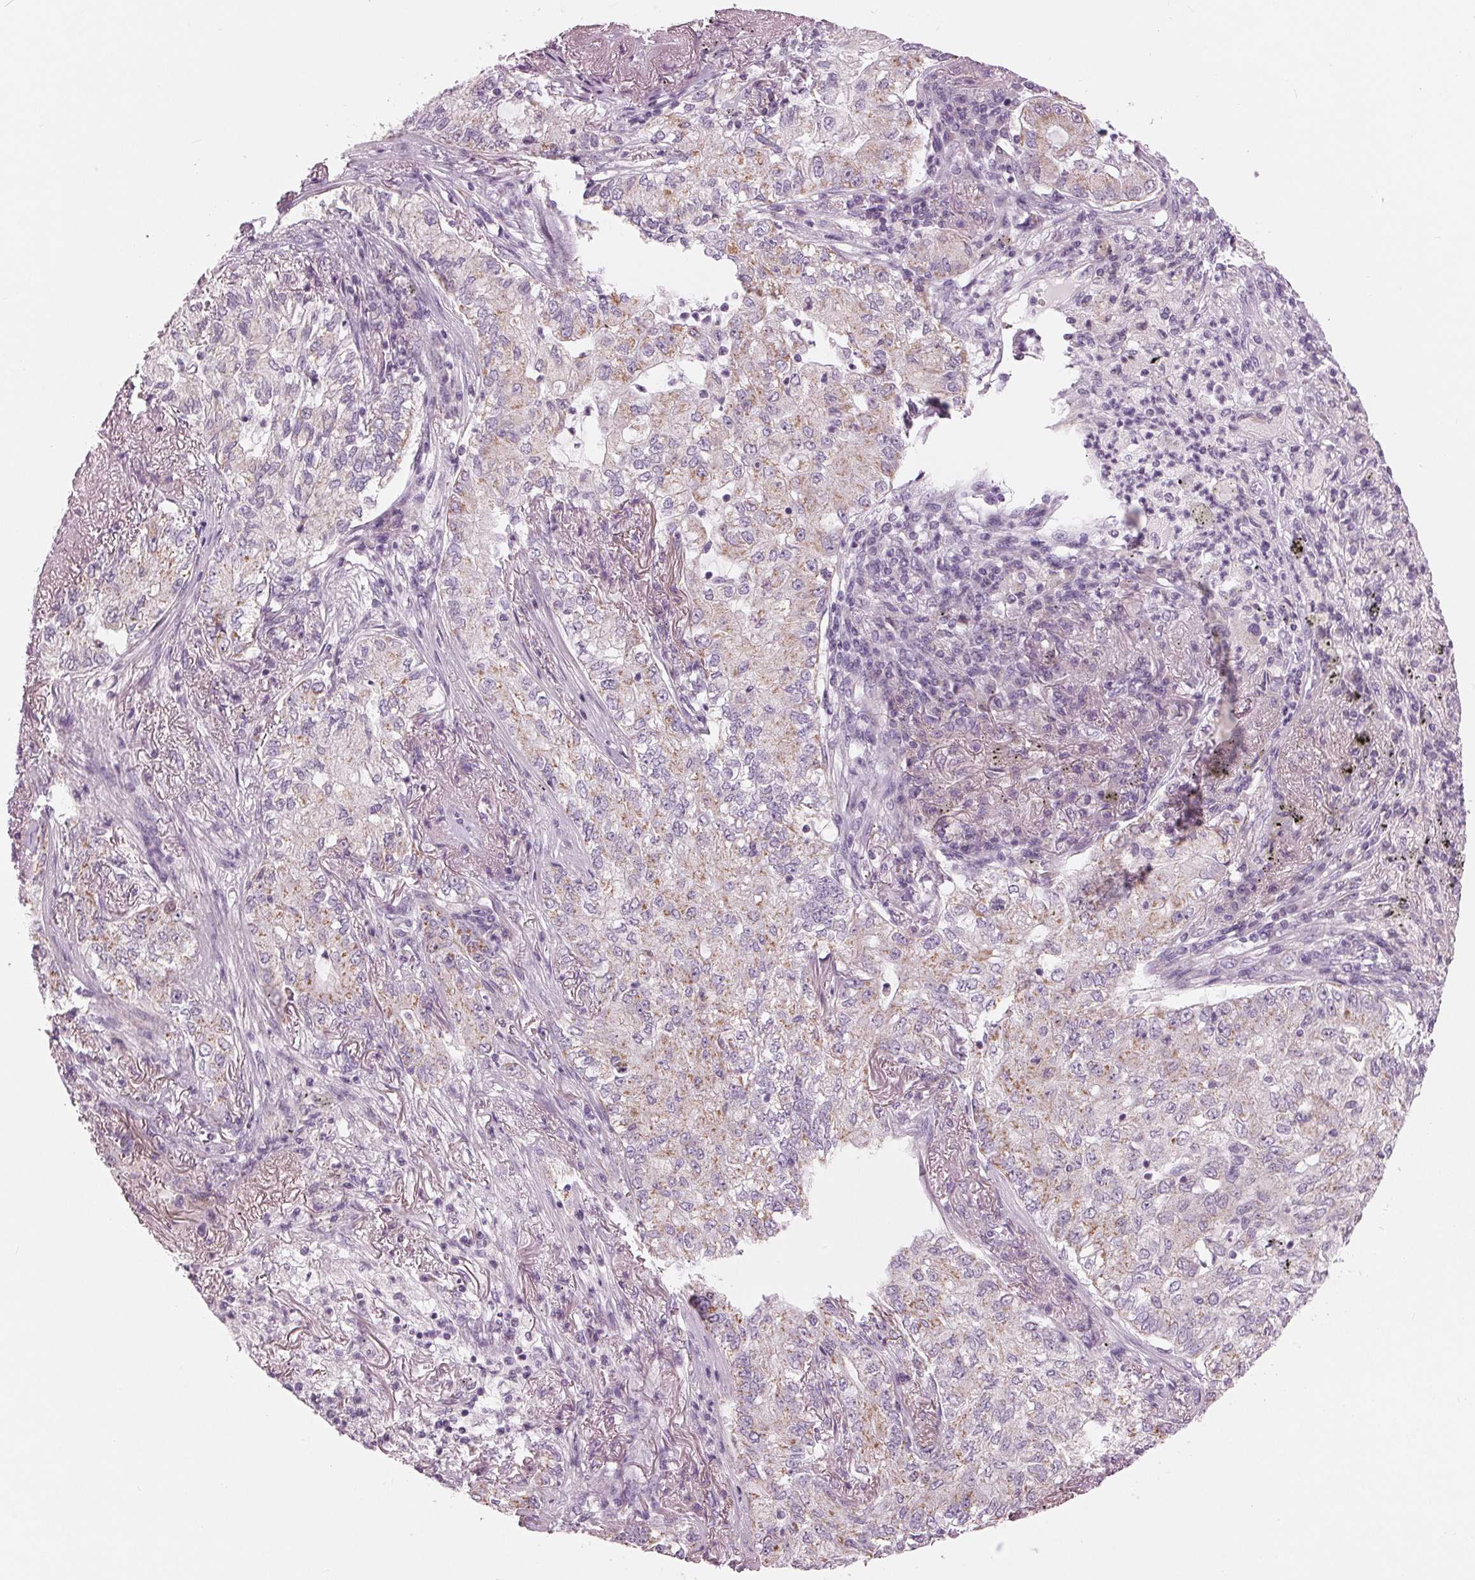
{"staining": {"intensity": "weak", "quantity": "<25%", "location": "cytoplasmic/membranous"}, "tissue": "lung cancer", "cell_type": "Tumor cells", "image_type": "cancer", "snomed": [{"axis": "morphology", "description": "Adenocarcinoma, NOS"}, {"axis": "topography", "description": "Lung"}], "caption": "Tumor cells are negative for brown protein staining in lung adenocarcinoma.", "gene": "SAMD4A", "patient": {"sex": "female", "age": 73}}